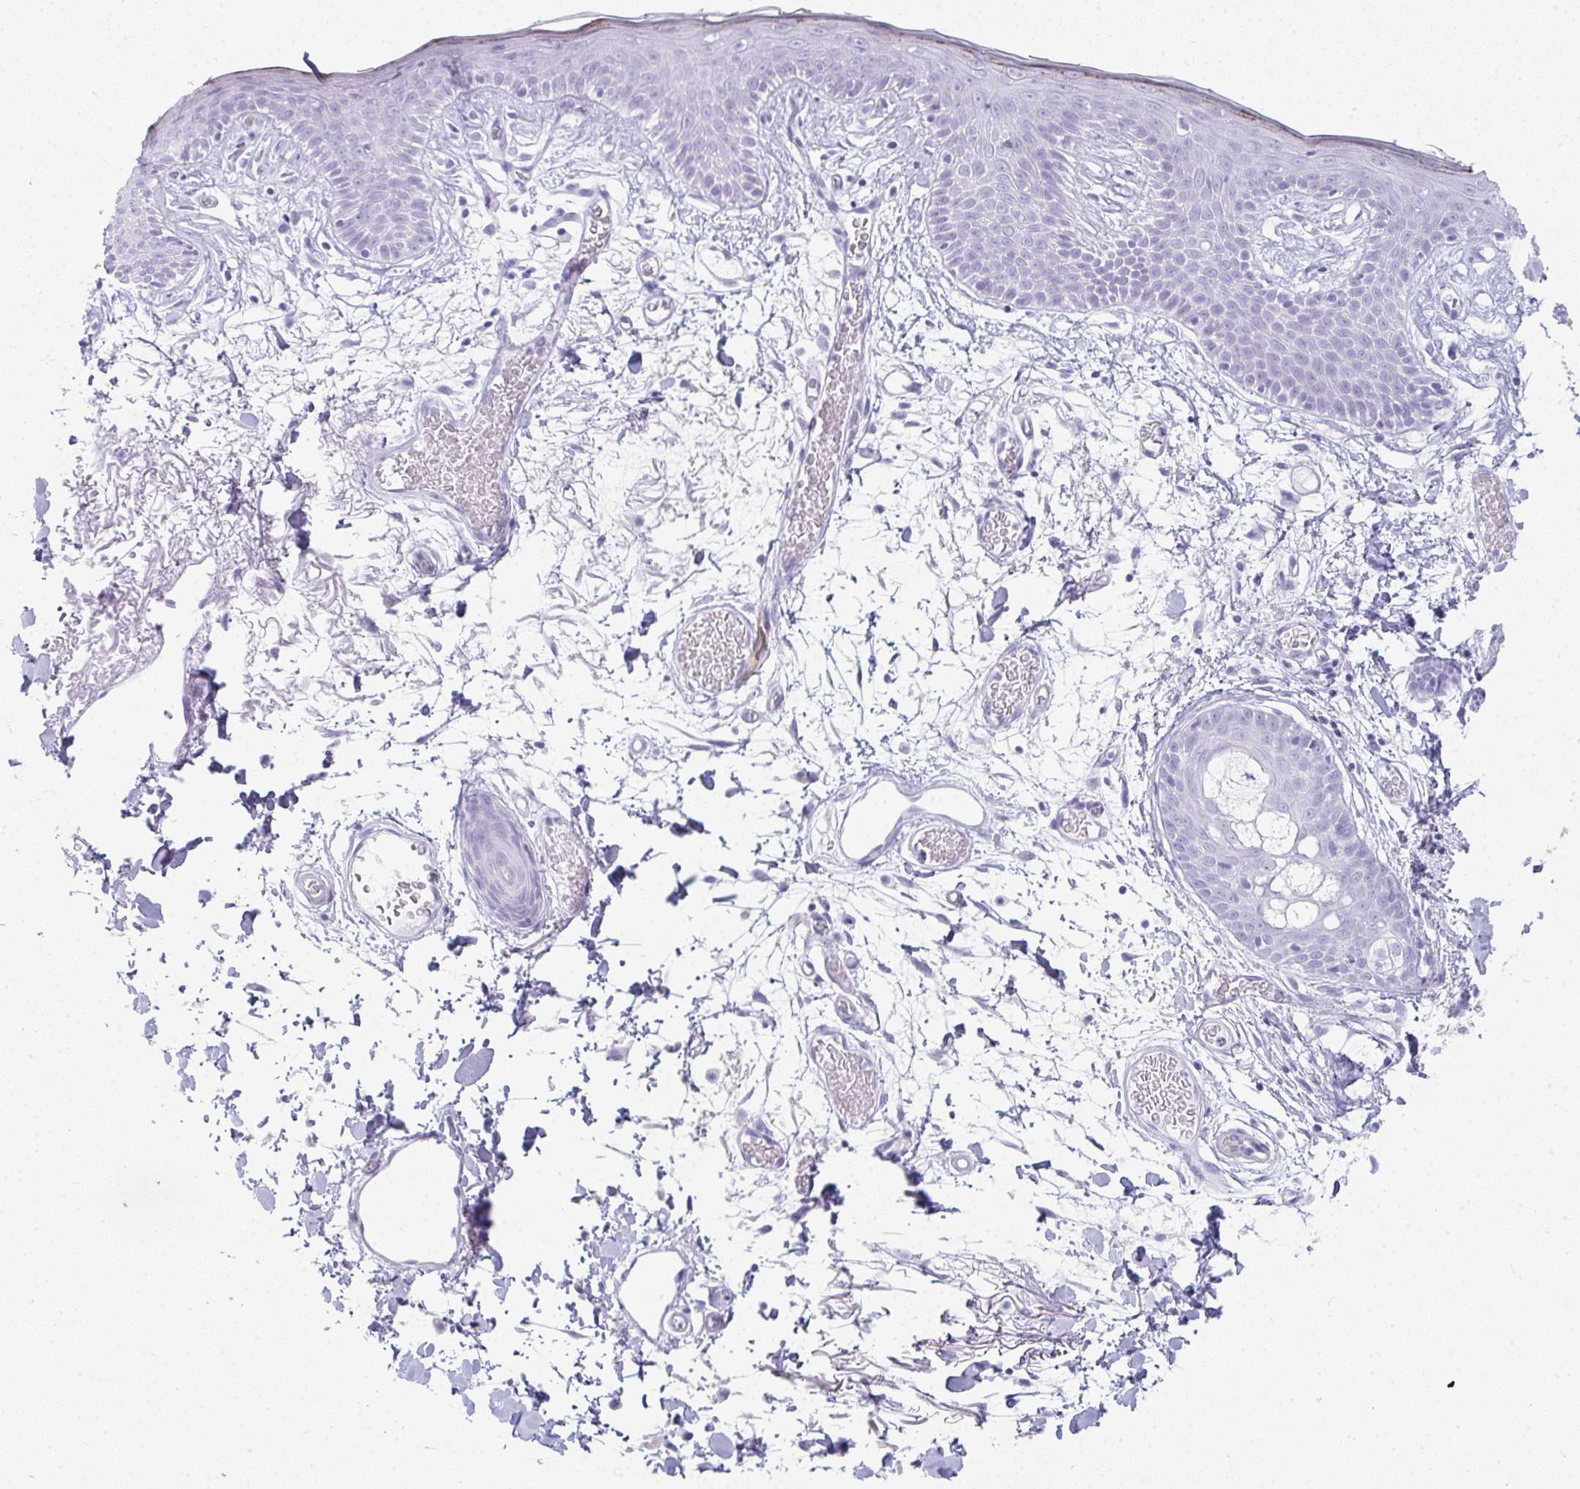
{"staining": {"intensity": "negative", "quantity": "none", "location": "none"}, "tissue": "skin", "cell_type": "Fibroblasts", "image_type": "normal", "snomed": [{"axis": "morphology", "description": "Normal tissue, NOS"}, {"axis": "topography", "description": "Skin"}], "caption": "An IHC micrograph of benign skin is shown. There is no staining in fibroblasts of skin. Brightfield microscopy of IHC stained with DAB (brown) and hematoxylin (blue), captured at high magnification.", "gene": "PRND", "patient": {"sex": "male", "age": 79}}